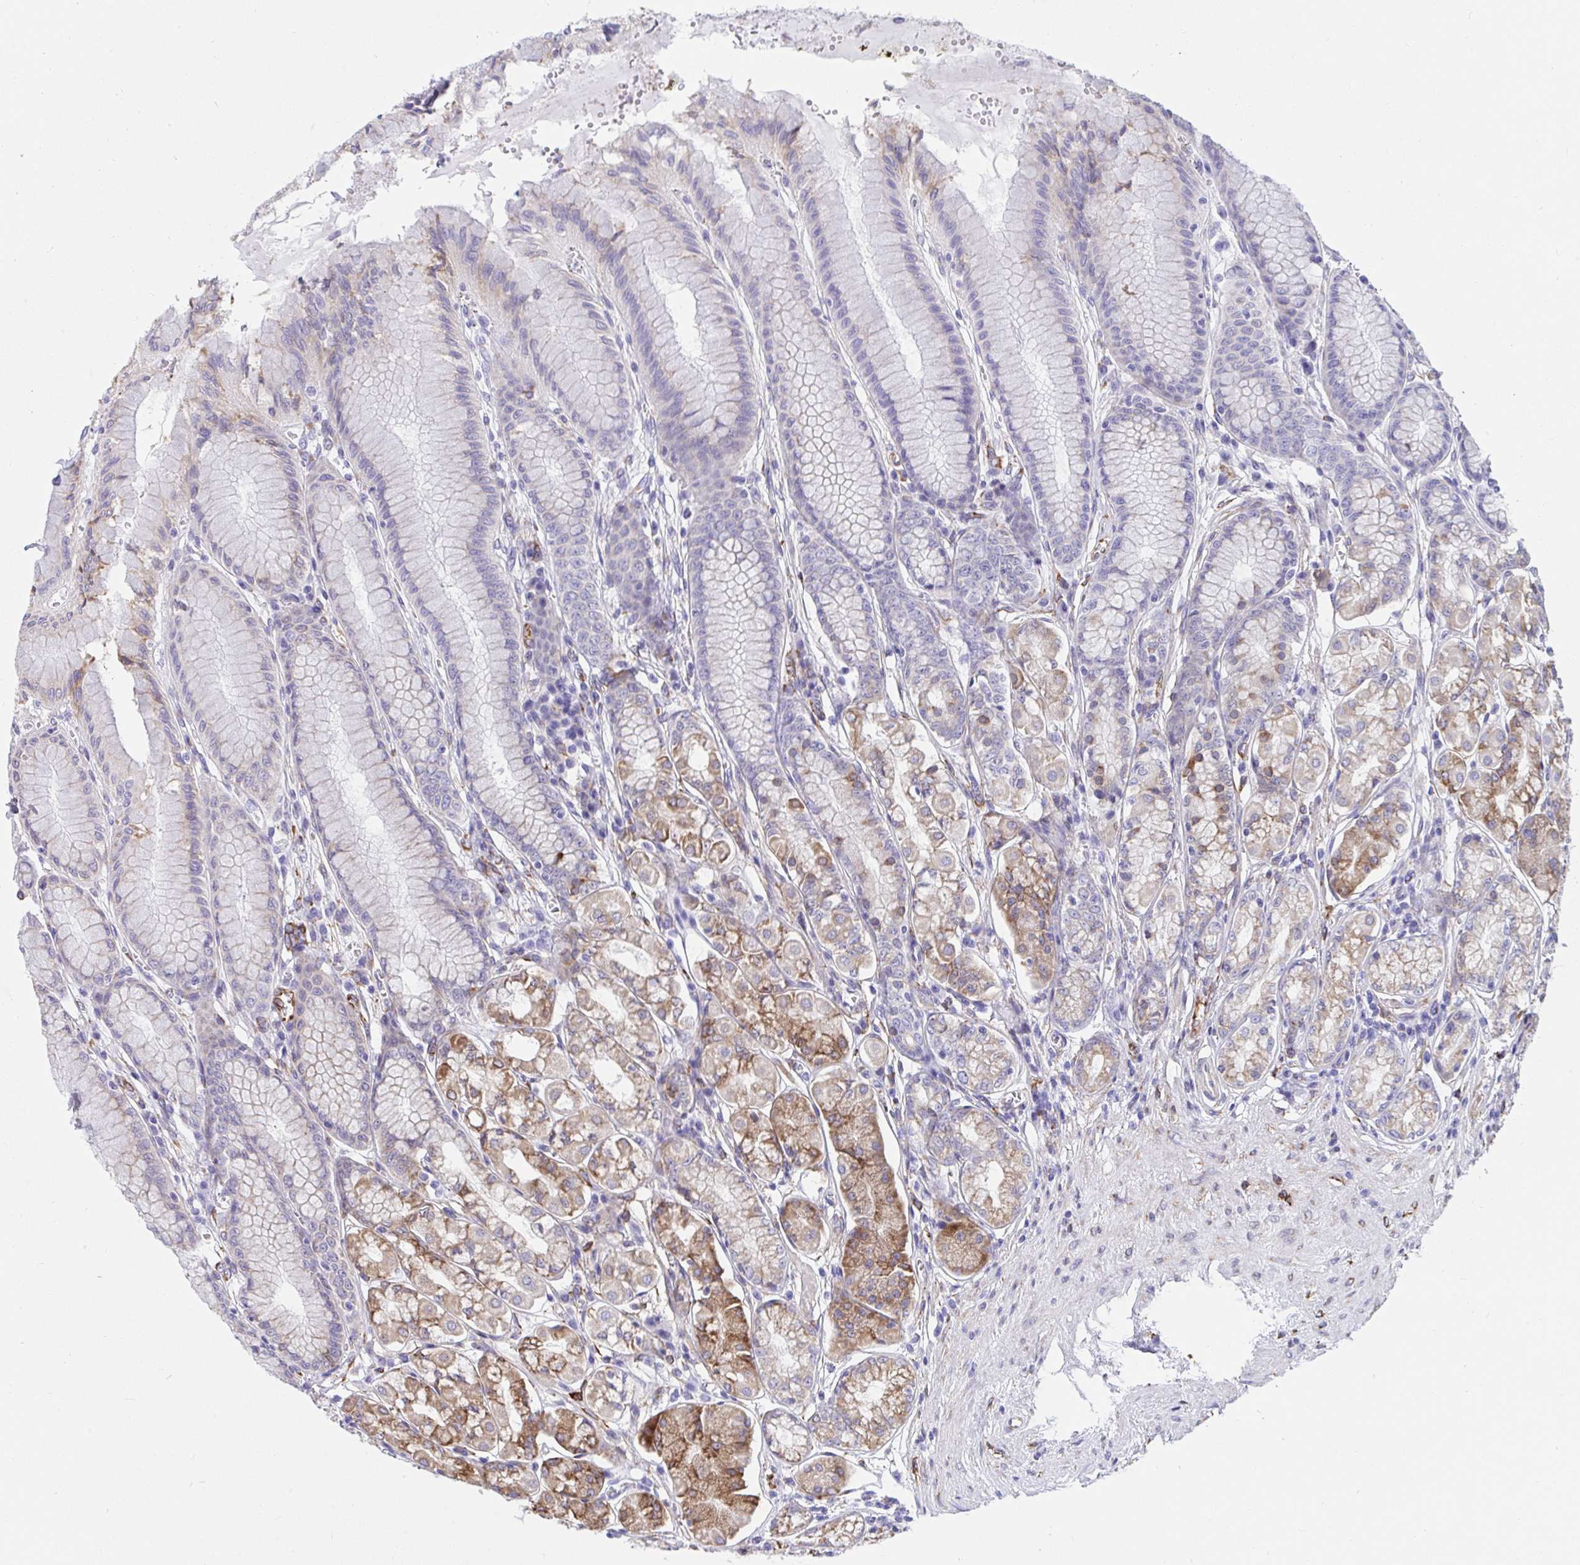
{"staining": {"intensity": "moderate", "quantity": "25%-75%", "location": "cytoplasmic/membranous"}, "tissue": "stomach", "cell_type": "Glandular cells", "image_type": "normal", "snomed": [{"axis": "morphology", "description": "Normal tissue, NOS"}, {"axis": "topography", "description": "Stomach"}, {"axis": "topography", "description": "Stomach, lower"}], "caption": "IHC image of normal stomach stained for a protein (brown), which displays medium levels of moderate cytoplasmic/membranous positivity in approximately 25%-75% of glandular cells.", "gene": "ASPH", "patient": {"sex": "male", "age": 76}}